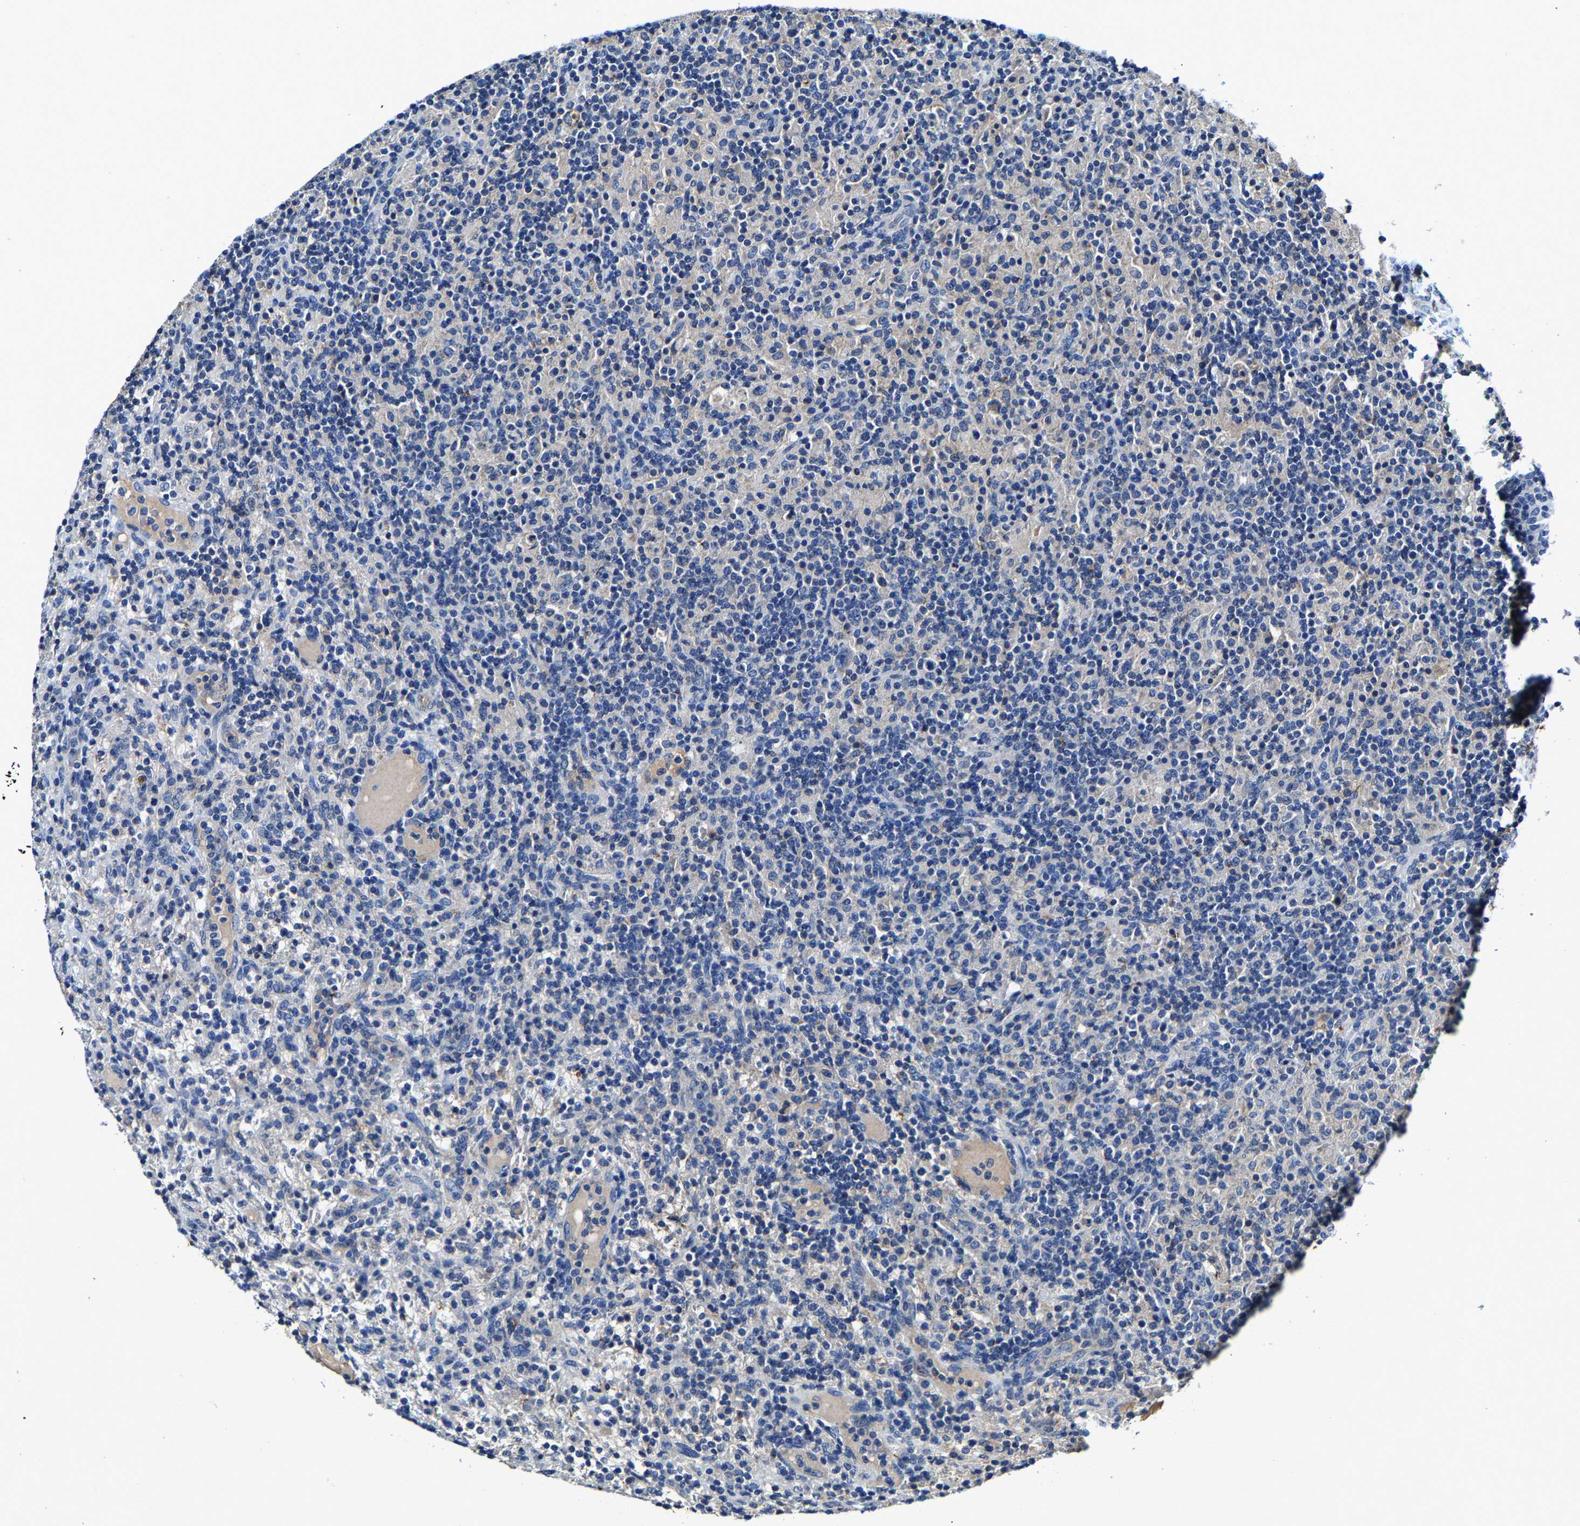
{"staining": {"intensity": "negative", "quantity": "none", "location": "none"}, "tissue": "lymphoma", "cell_type": "Tumor cells", "image_type": "cancer", "snomed": [{"axis": "morphology", "description": "Hodgkin's disease, NOS"}, {"axis": "topography", "description": "Lymph node"}], "caption": "DAB (3,3'-diaminobenzidine) immunohistochemical staining of human lymphoma exhibits no significant staining in tumor cells.", "gene": "SLC25A25", "patient": {"sex": "male", "age": 70}}